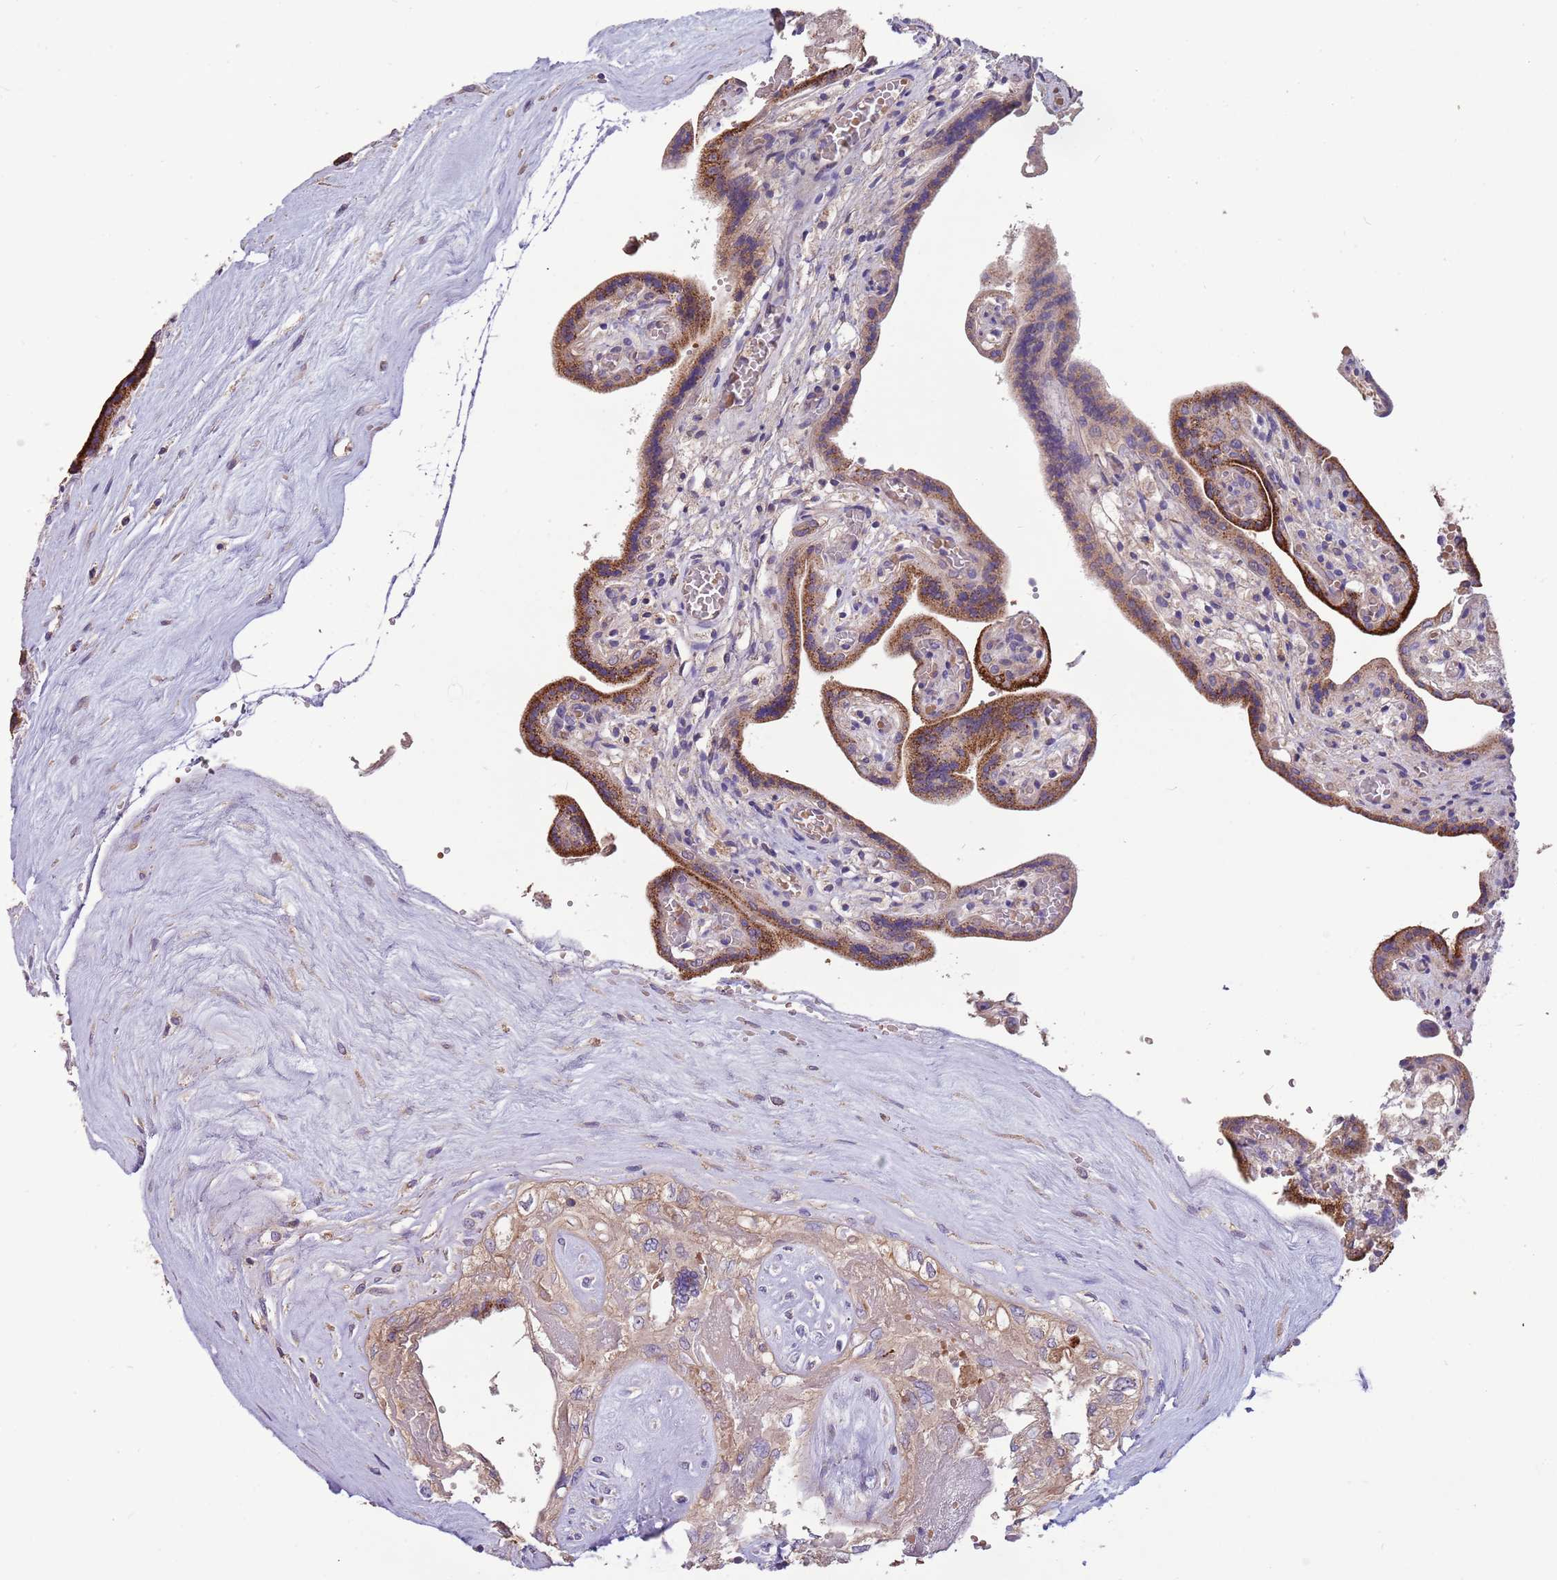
{"staining": {"intensity": "strong", "quantity": ">75%", "location": "cytoplasmic/membranous"}, "tissue": "placenta", "cell_type": "Trophoblastic cells", "image_type": "normal", "snomed": [{"axis": "morphology", "description": "Normal tissue, NOS"}, {"axis": "topography", "description": "Placenta"}], "caption": "Protein staining by immunohistochemistry (IHC) demonstrates strong cytoplasmic/membranous expression in about >75% of trophoblastic cells in unremarkable placenta.", "gene": "TRMO", "patient": {"sex": "female", "age": 37}}